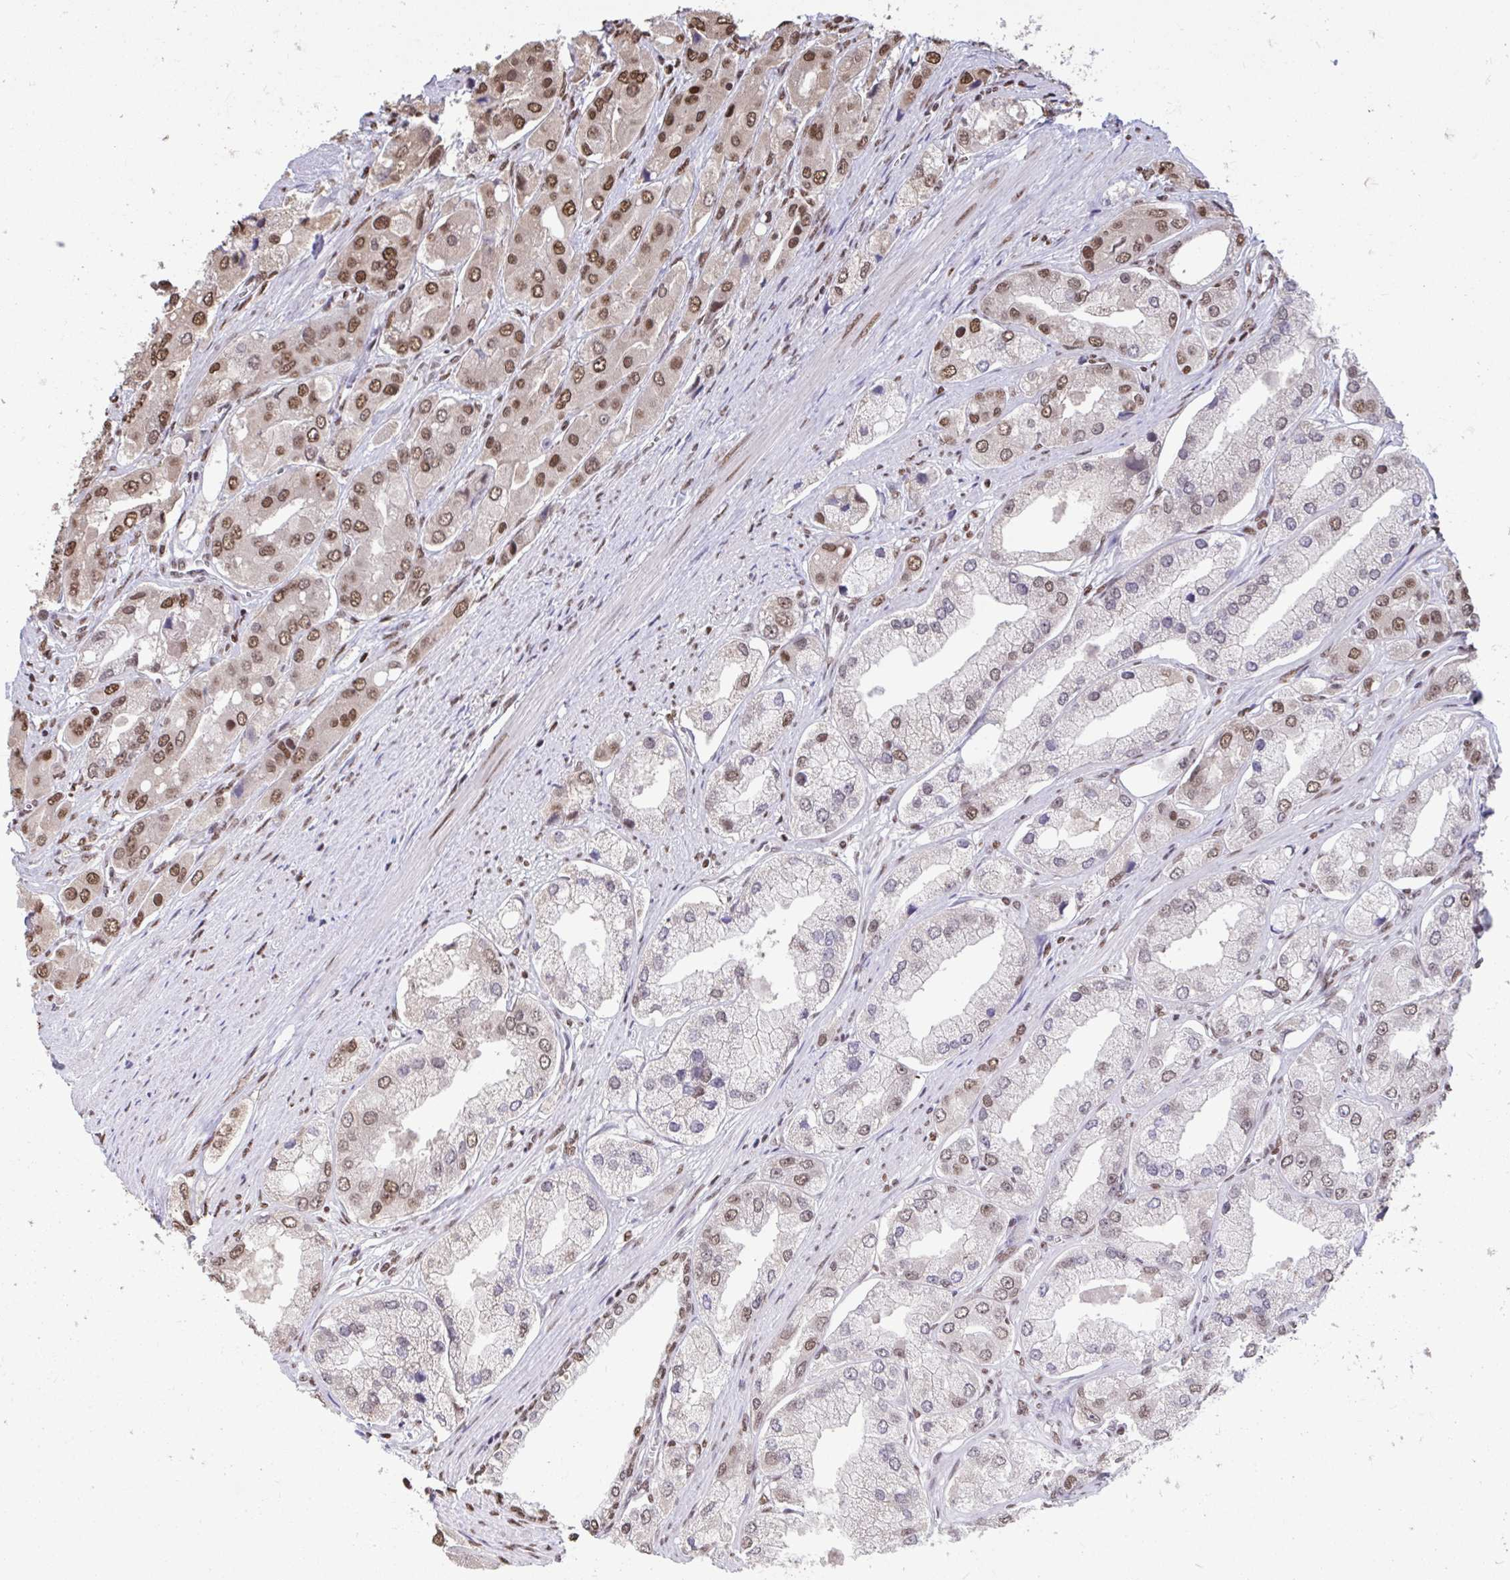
{"staining": {"intensity": "moderate", "quantity": "25%-75%", "location": "nuclear"}, "tissue": "prostate cancer", "cell_type": "Tumor cells", "image_type": "cancer", "snomed": [{"axis": "morphology", "description": "Adenocarcinoma, Low grade"}, {"axis": "topography", "description": "Prostate"}], "caption": "Immunohistochemistry (IHC) histopathology image of neoplastic tissue: low-grade adenocarcinoma (prostate) stained using immunohistochemistry (IHC) demonstrates medium levels of moderate protein expression localized specifically in the nuclear of tumor cells, appearing as a nuclear brown color.", "gene": "HNRNPDL", "patient": {"sex": "male", "age": 69}}